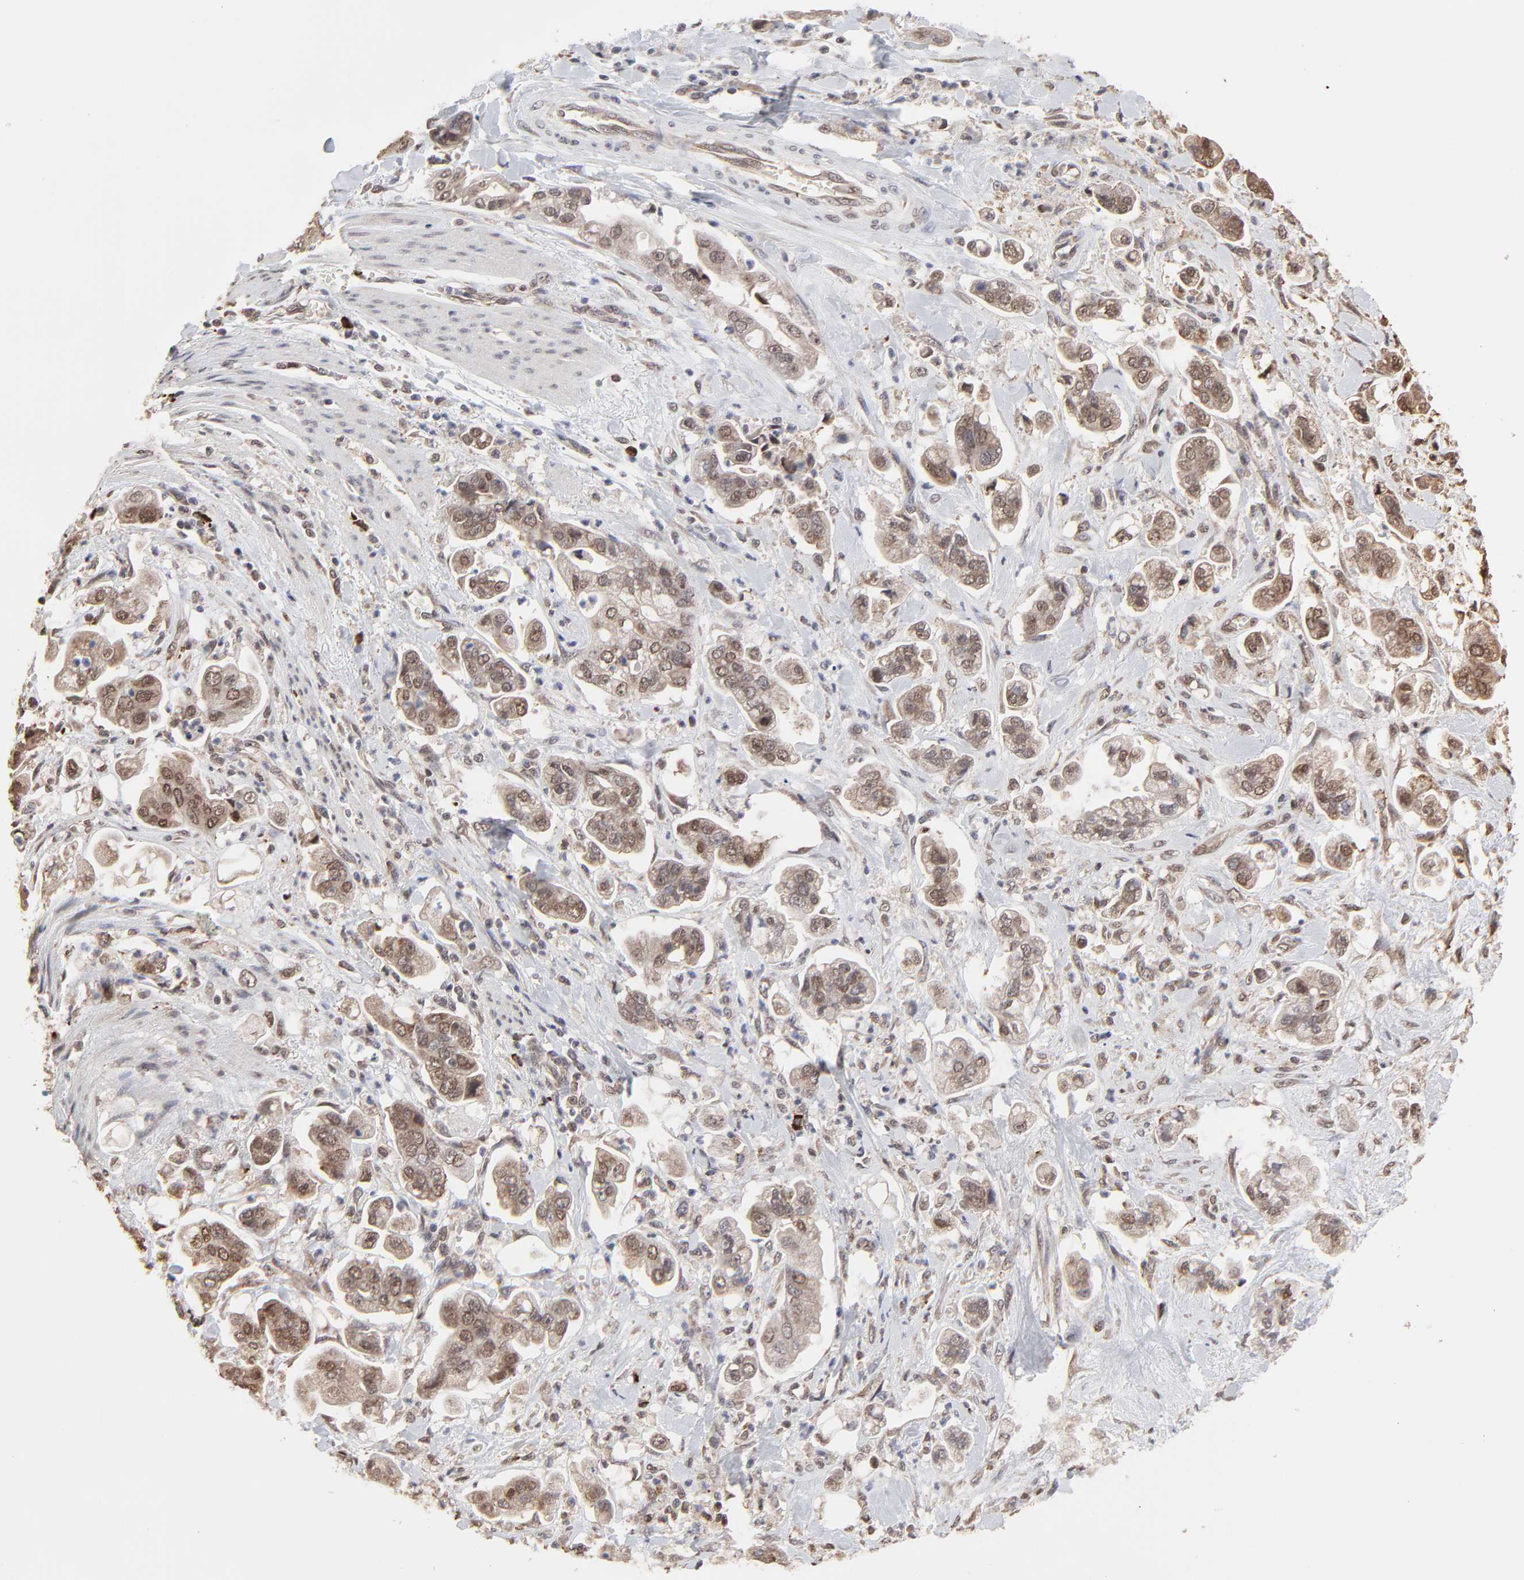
{"staining": {"intensity": "moderate", "quantity": ">75%", "location": "cytoplasmic/membranous"}, "tissue": "stomach cancer", "cell_type": "Tumor cells", "image_type": "cancer", "snomed": [{"axis": "morphology", "description": "Adenocarcinoma, NOS"}, {"axis": "topography", "description": "Stomach"}], "caption": "Stomach adenocarcinoma stained for a protein (brown) shows moderate cytoplasmic/membranous positive positivity in about >75% of tumor cells.", "gene": "CHM", "patient": {"sex": "male", "age": 62}}